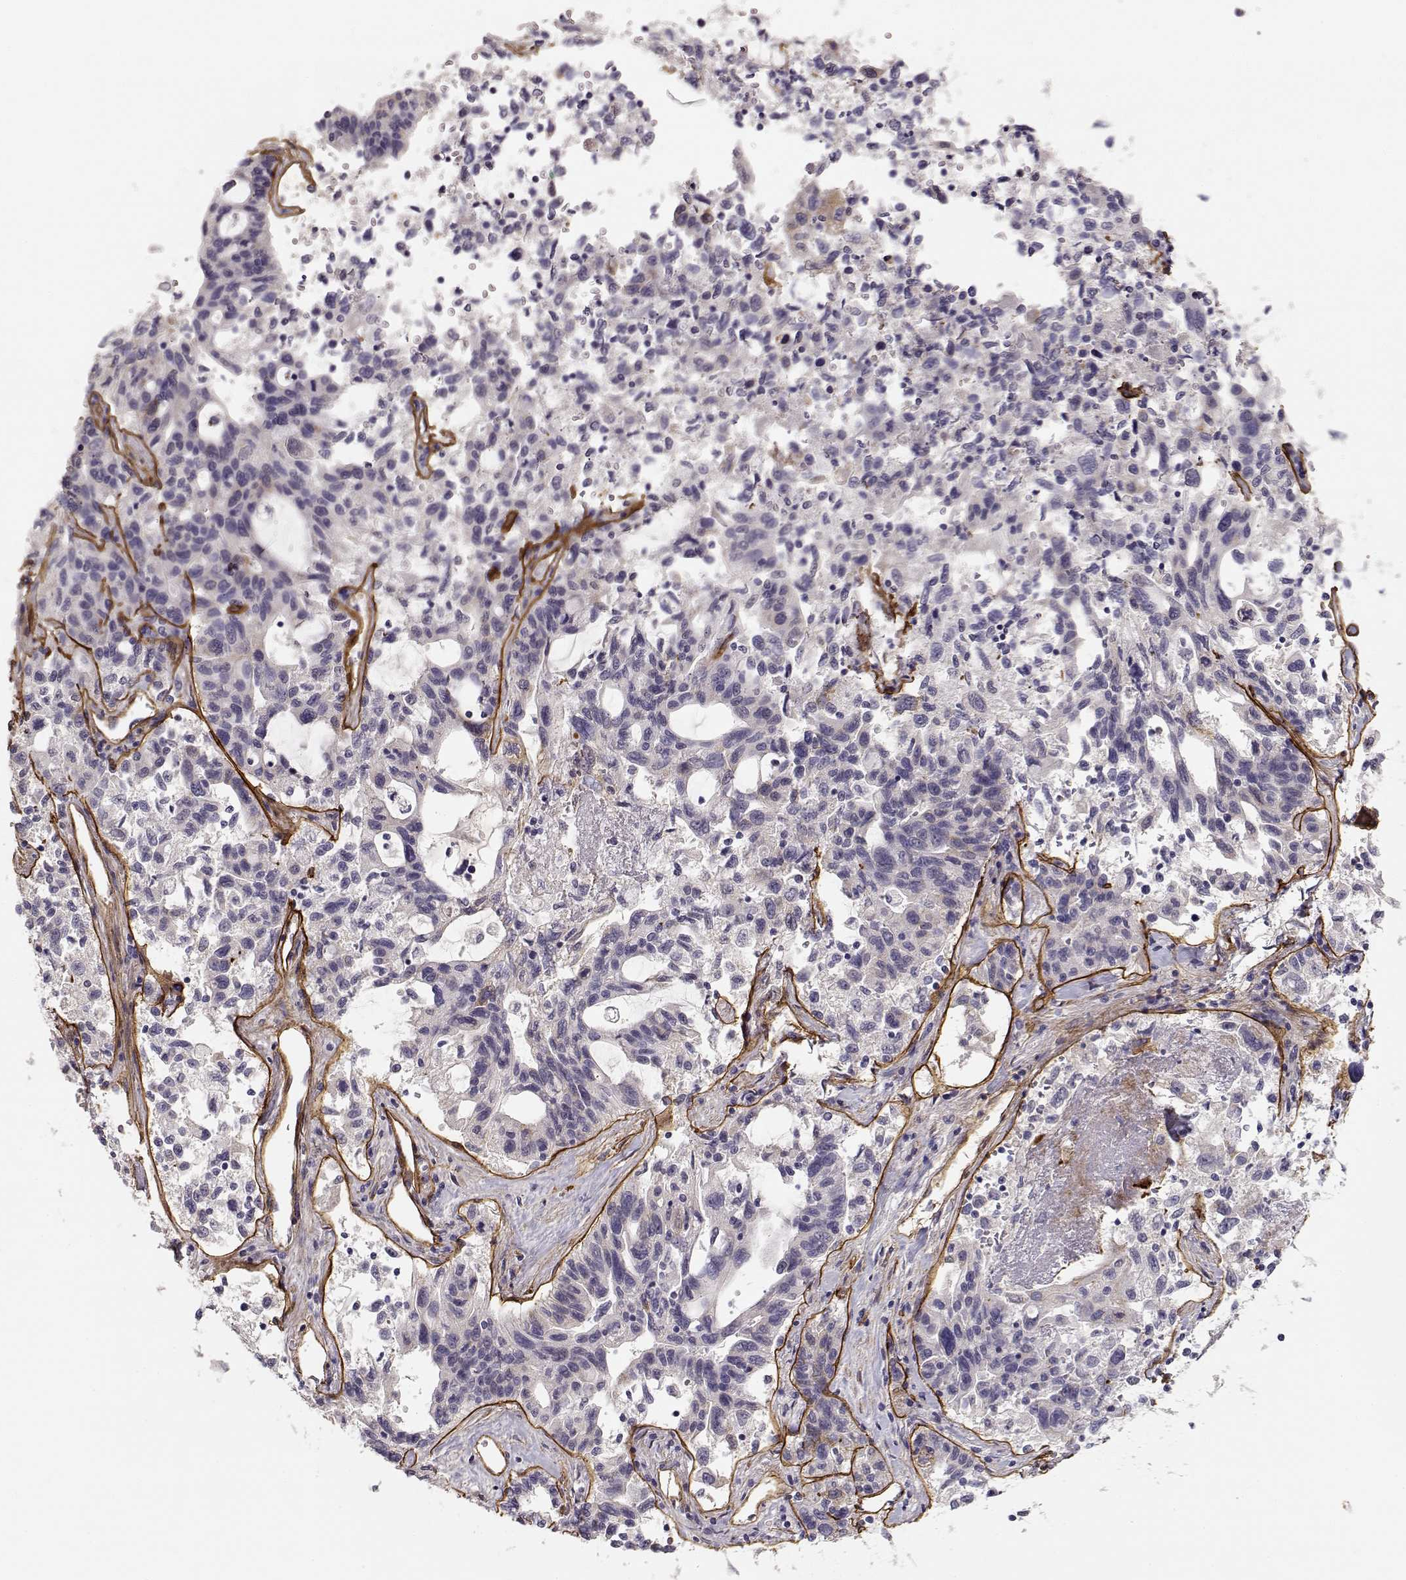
{"staining": {"intensity": "negative", "quantity": "none", "location": "none"}, "tissue": "liver cancer", "cell_type": "Tumor cells", "image_type": "cancer", "snomed": [{"axis": "morphology", "description": "Adenocarcinoma, NOS"}, {"axis": "morphology", "description": "Cholangiocarcinoma"}, {"axis": "topography", "description": "Liver"}], "caption": "Protein analysis of liver cancer (adenocarcinoma) demonstrates no significant positivity in tumor cells. The staining was performed using DAB to visualize the protein expression in brown, while the nuclei were stained in blue with hematoxylin (Magnification: 20x).", "gene": "LAMC1", "patient": {"sex": "male", "age": 64}}